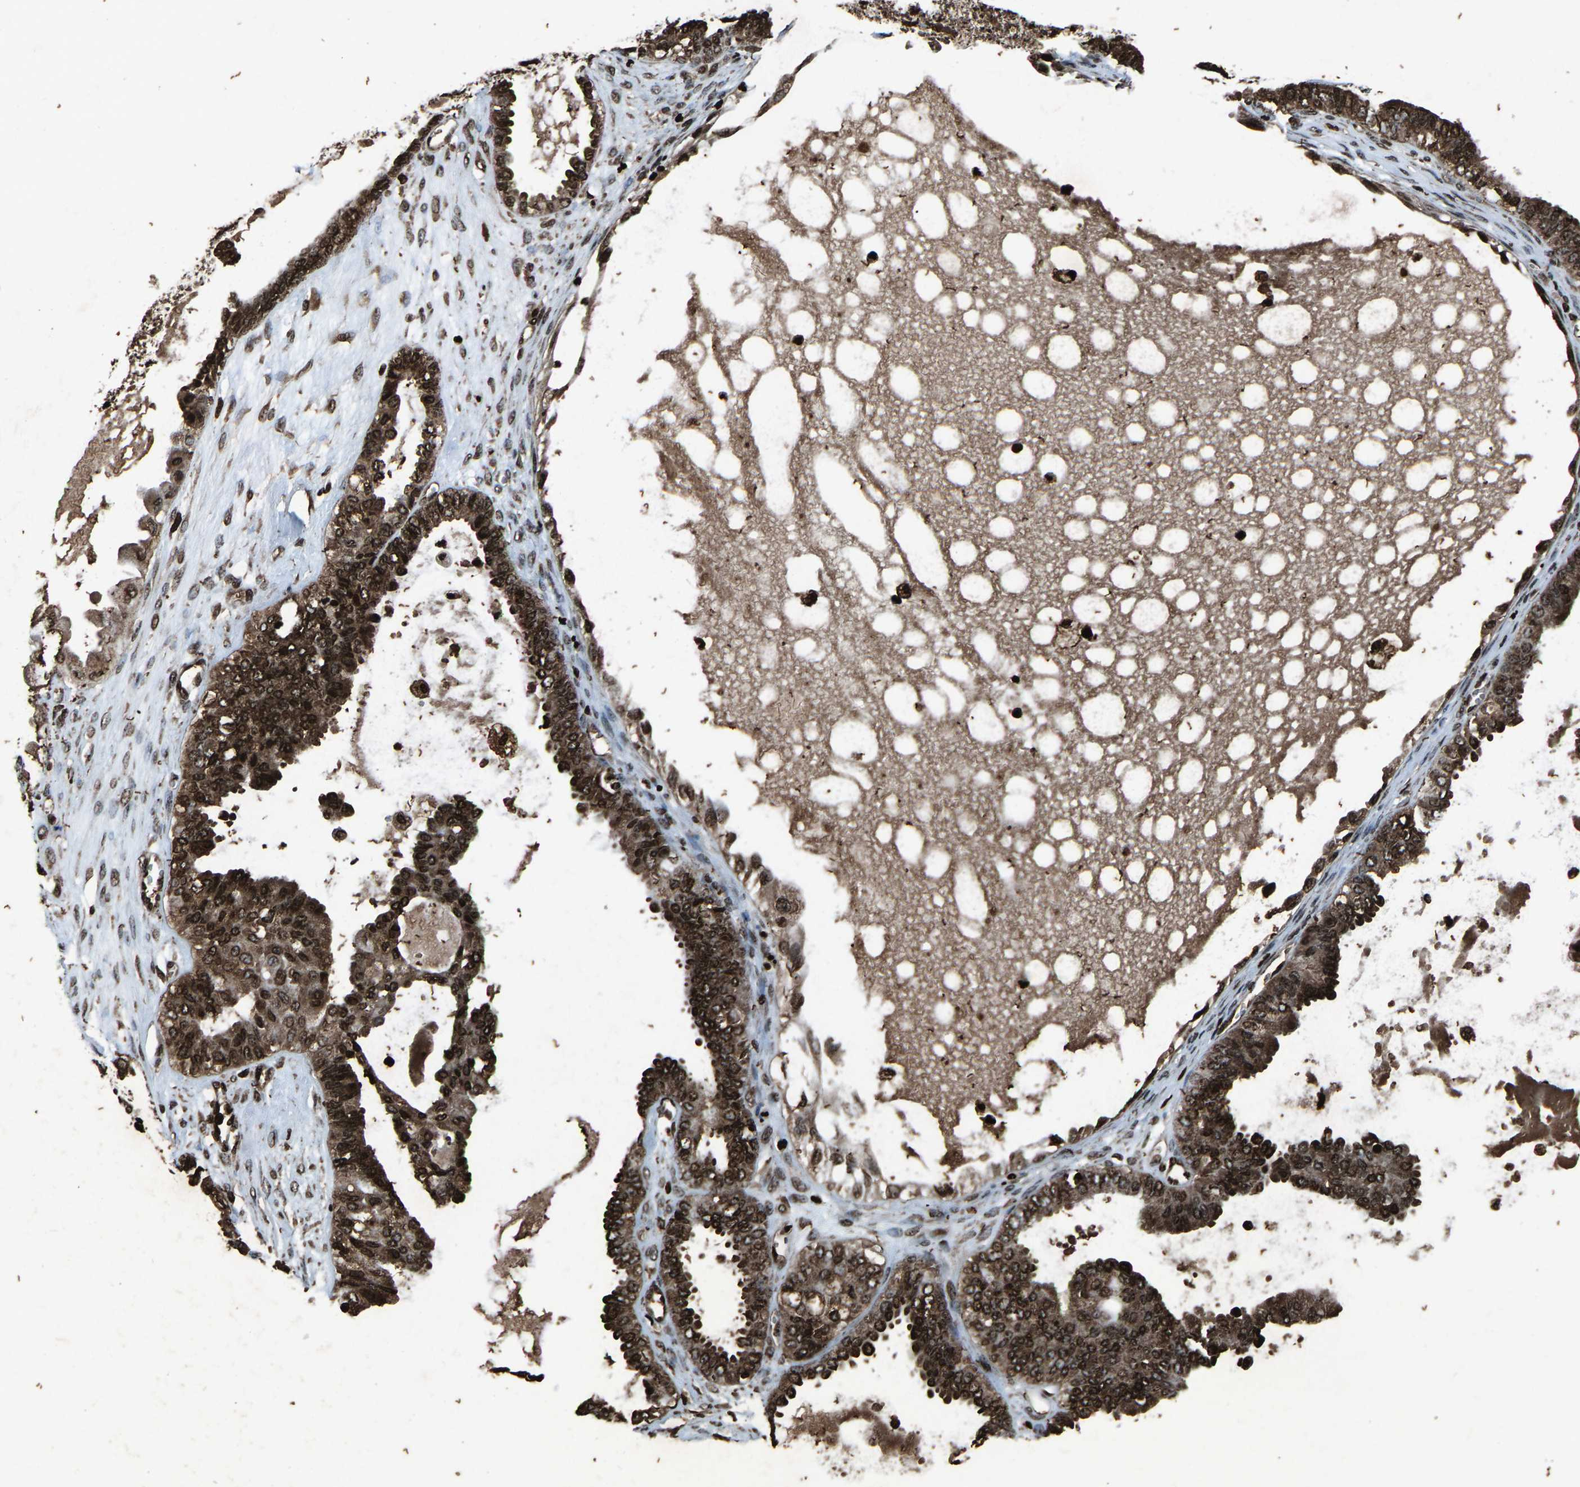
{"staining": {"intensity": "strong", "quantity": ">75%", "location": "nuclear"}, "tissue": "ovarian cancer", "cell_type": "Tumor cells", "image_type": "cancer", "snomed": [{"axis": "morphology", "description": "Carcinoma, NOS"}, {"axis": "morphology", "description": "Carcinoma, endometroid"}, {"axis": "topography", "description": "Ovary"}], "caption": "Human ovarian endometroid carcinoma stained with a protein marker exhibits strong staining in tumor cells.", "gene": "H4C1", "patient": {"sex": "female", "age": 50}}